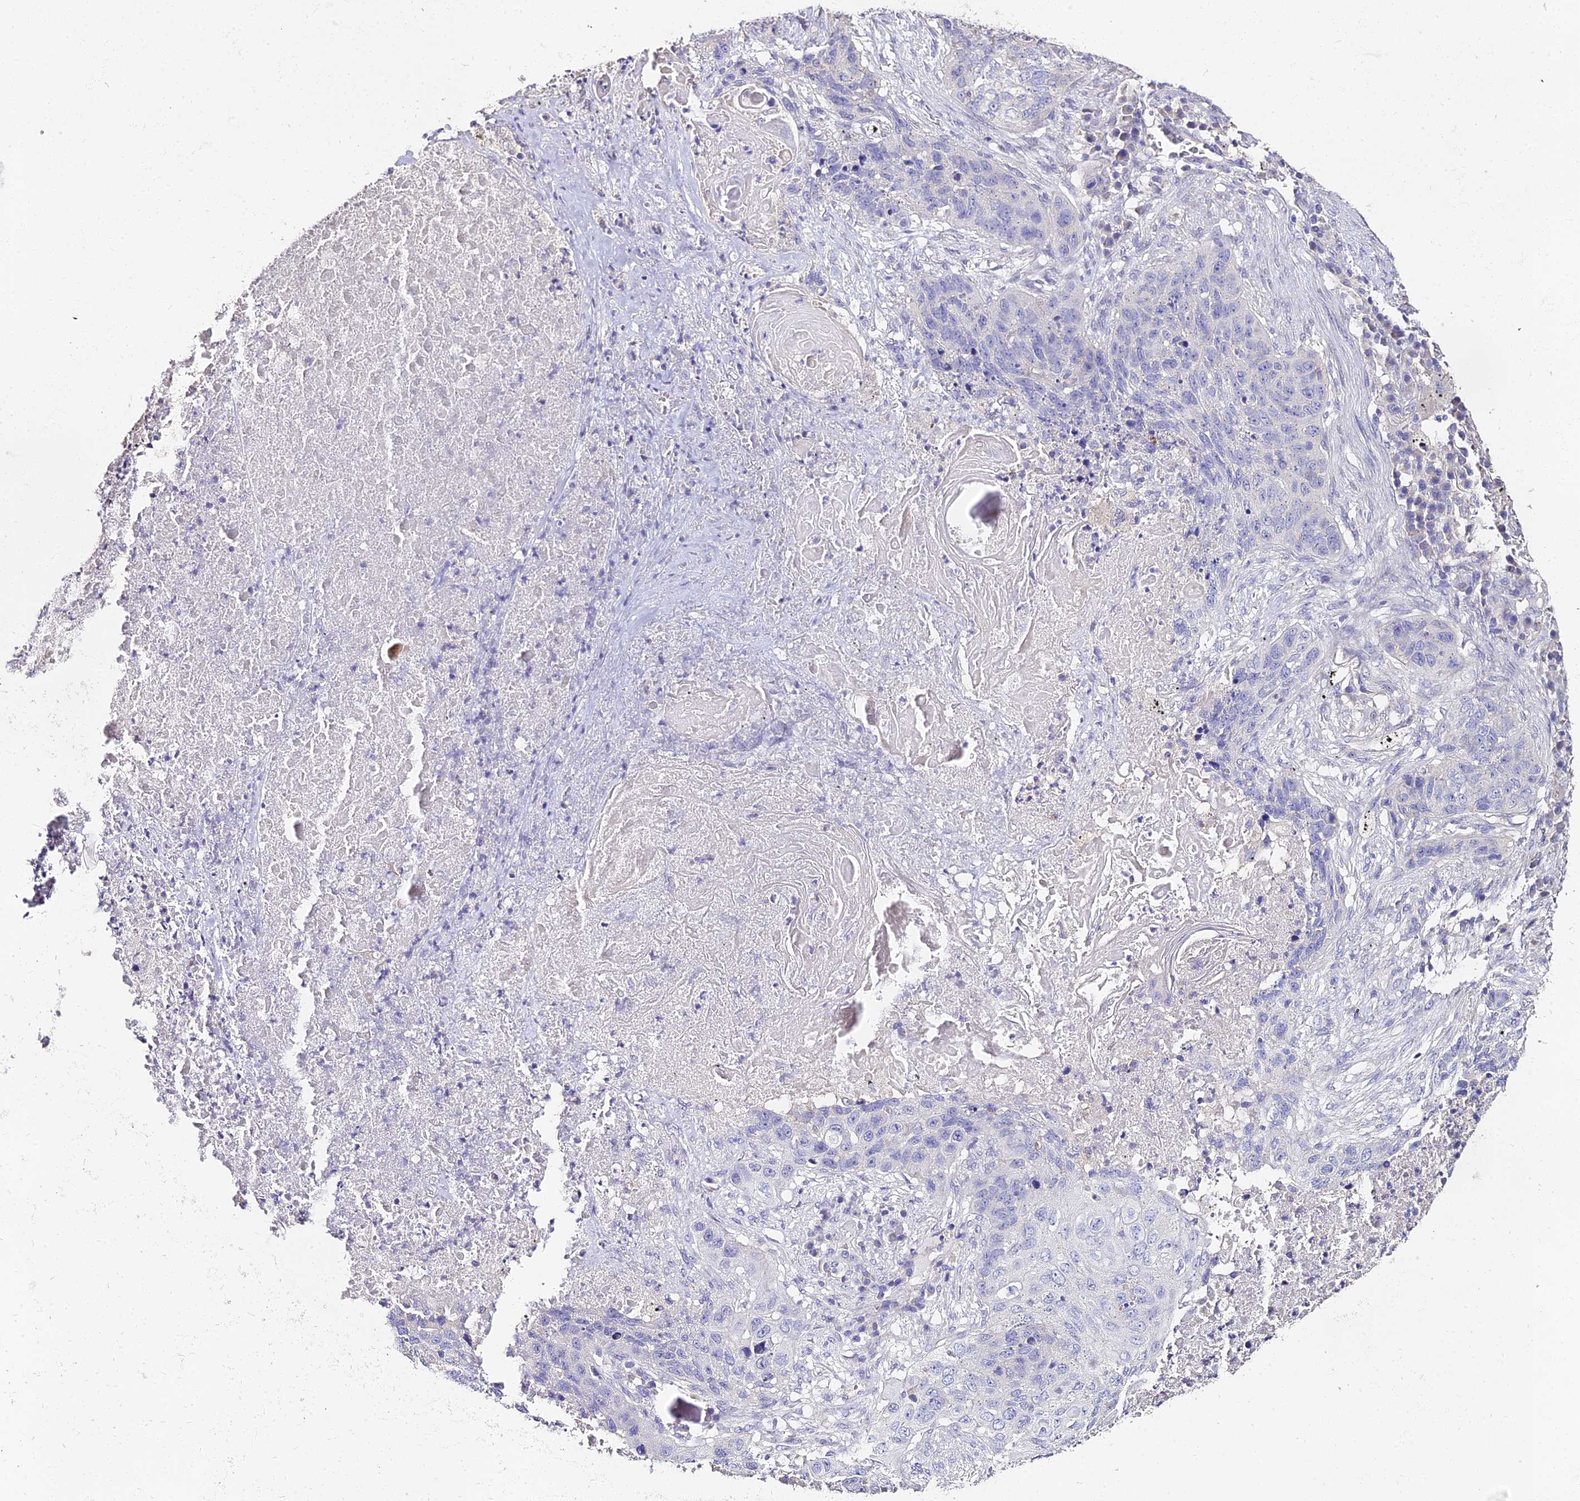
{"staining": {"intensity": "negative", "quantity": "none", "location": "none"}, "tissue": "lung cancer", "cell_type": "Tumor cells", "image_type": "cancer", "snomed": [{"axis": "morphology", "description": "Squamous cell carcinoma, NOS"}, {"axis": "topography", "description": "Lung"}], "caption": "Photomicrograph shows no protein positivity in tumor cells of squamous cell carcinoma (lung) tissue.", "gene": "GLYAT", "patient": {"sex": "female", "age": 63}}